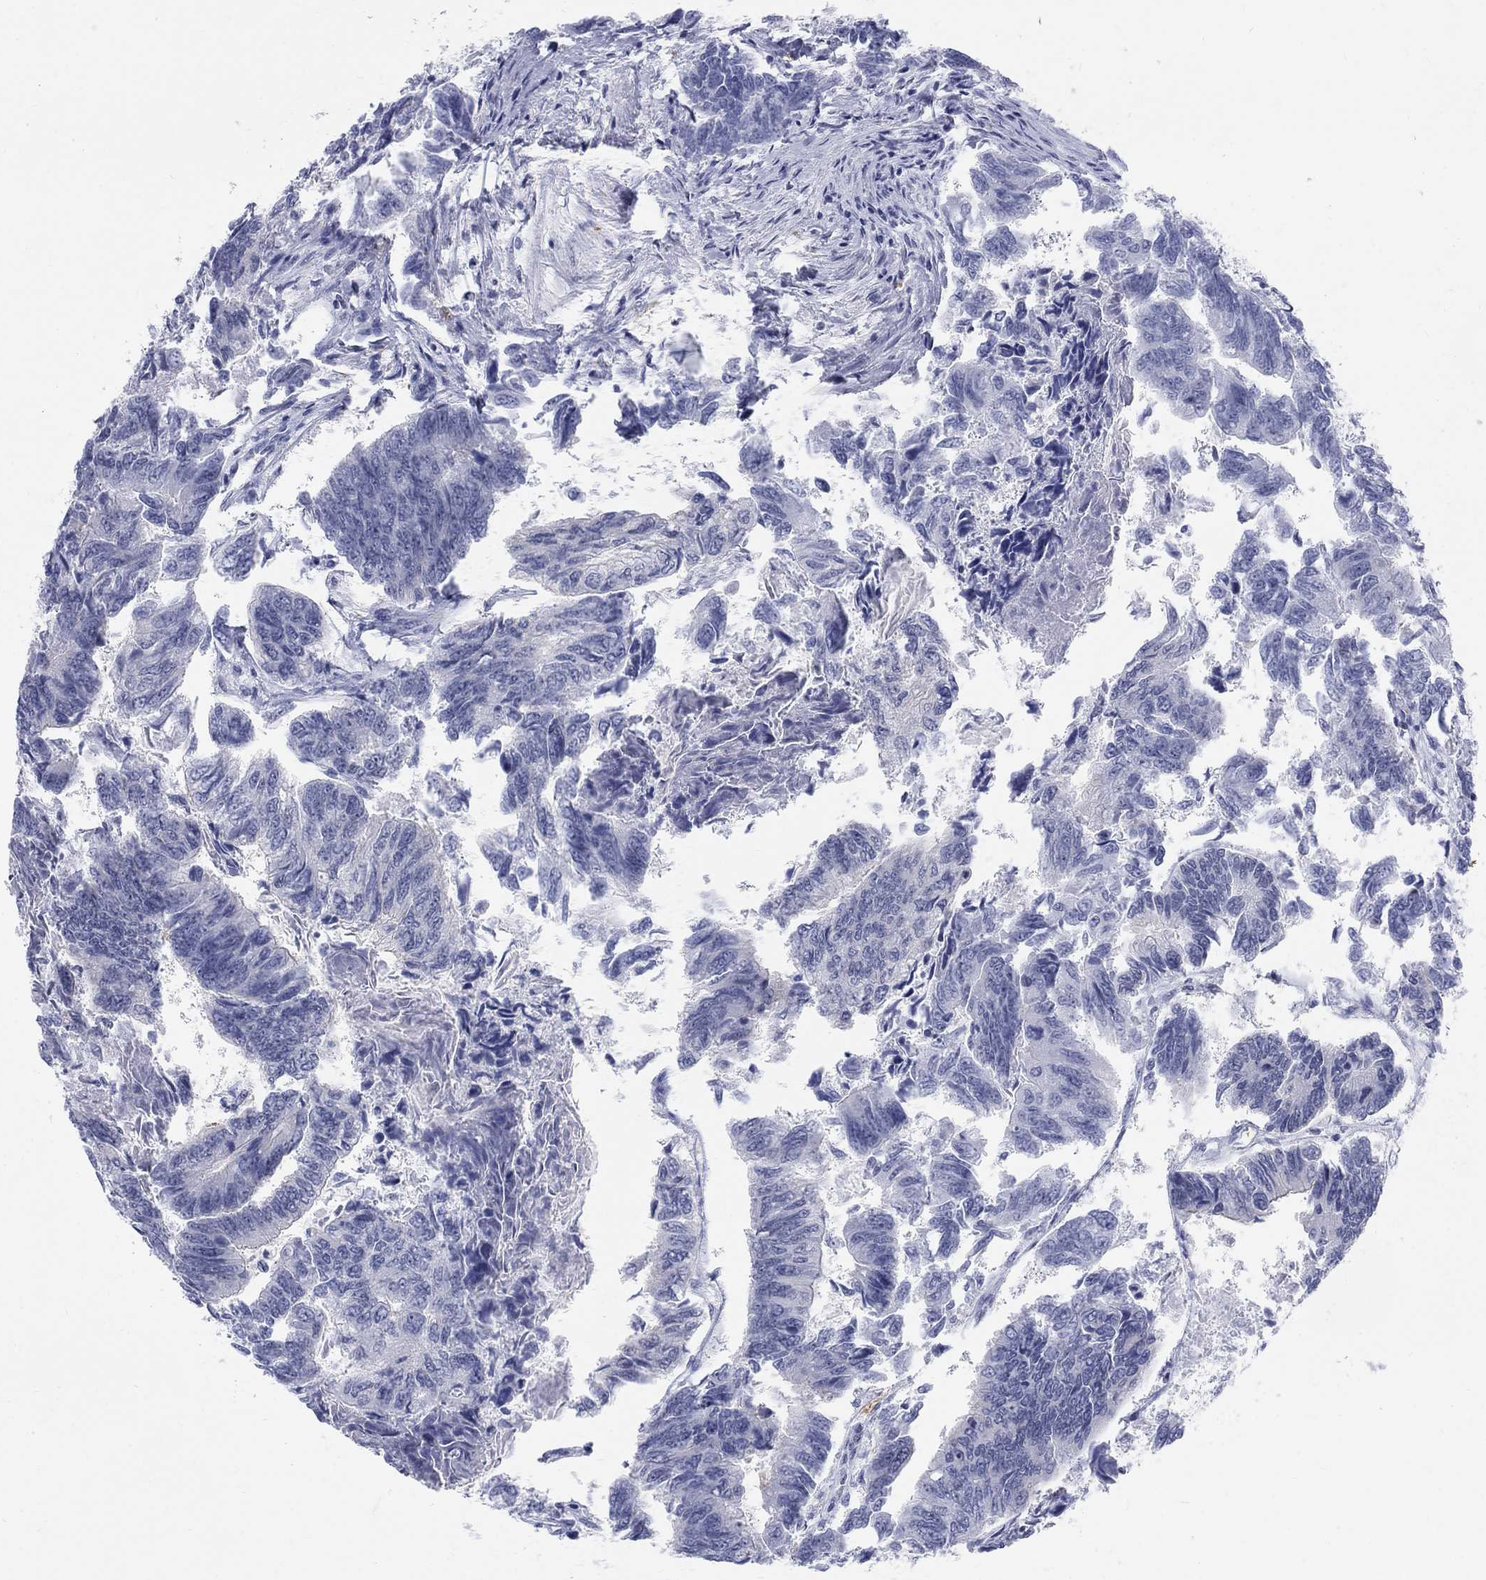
{"staining": {"intensity": "negative", "quantity": "none", "location": "none"}, "tissue": "colorectal cancer", "cell_type": "Tumor cells", "image_type": "cancer", "snomed": [{"axis": "morphology", "description": "Adenocarcinoma, NOS"}, {"axis": "topography", "description": "Colon"}], "caption": "An immunohistochemistry (IHC) image of colorectal cancer (adenocarcinoma) is shown. There is no staining in tumor cells of colorectal cancer (adenocarcinoma).", "gene": "DMTN", "patient": {"sex": "female", "age": 65}}